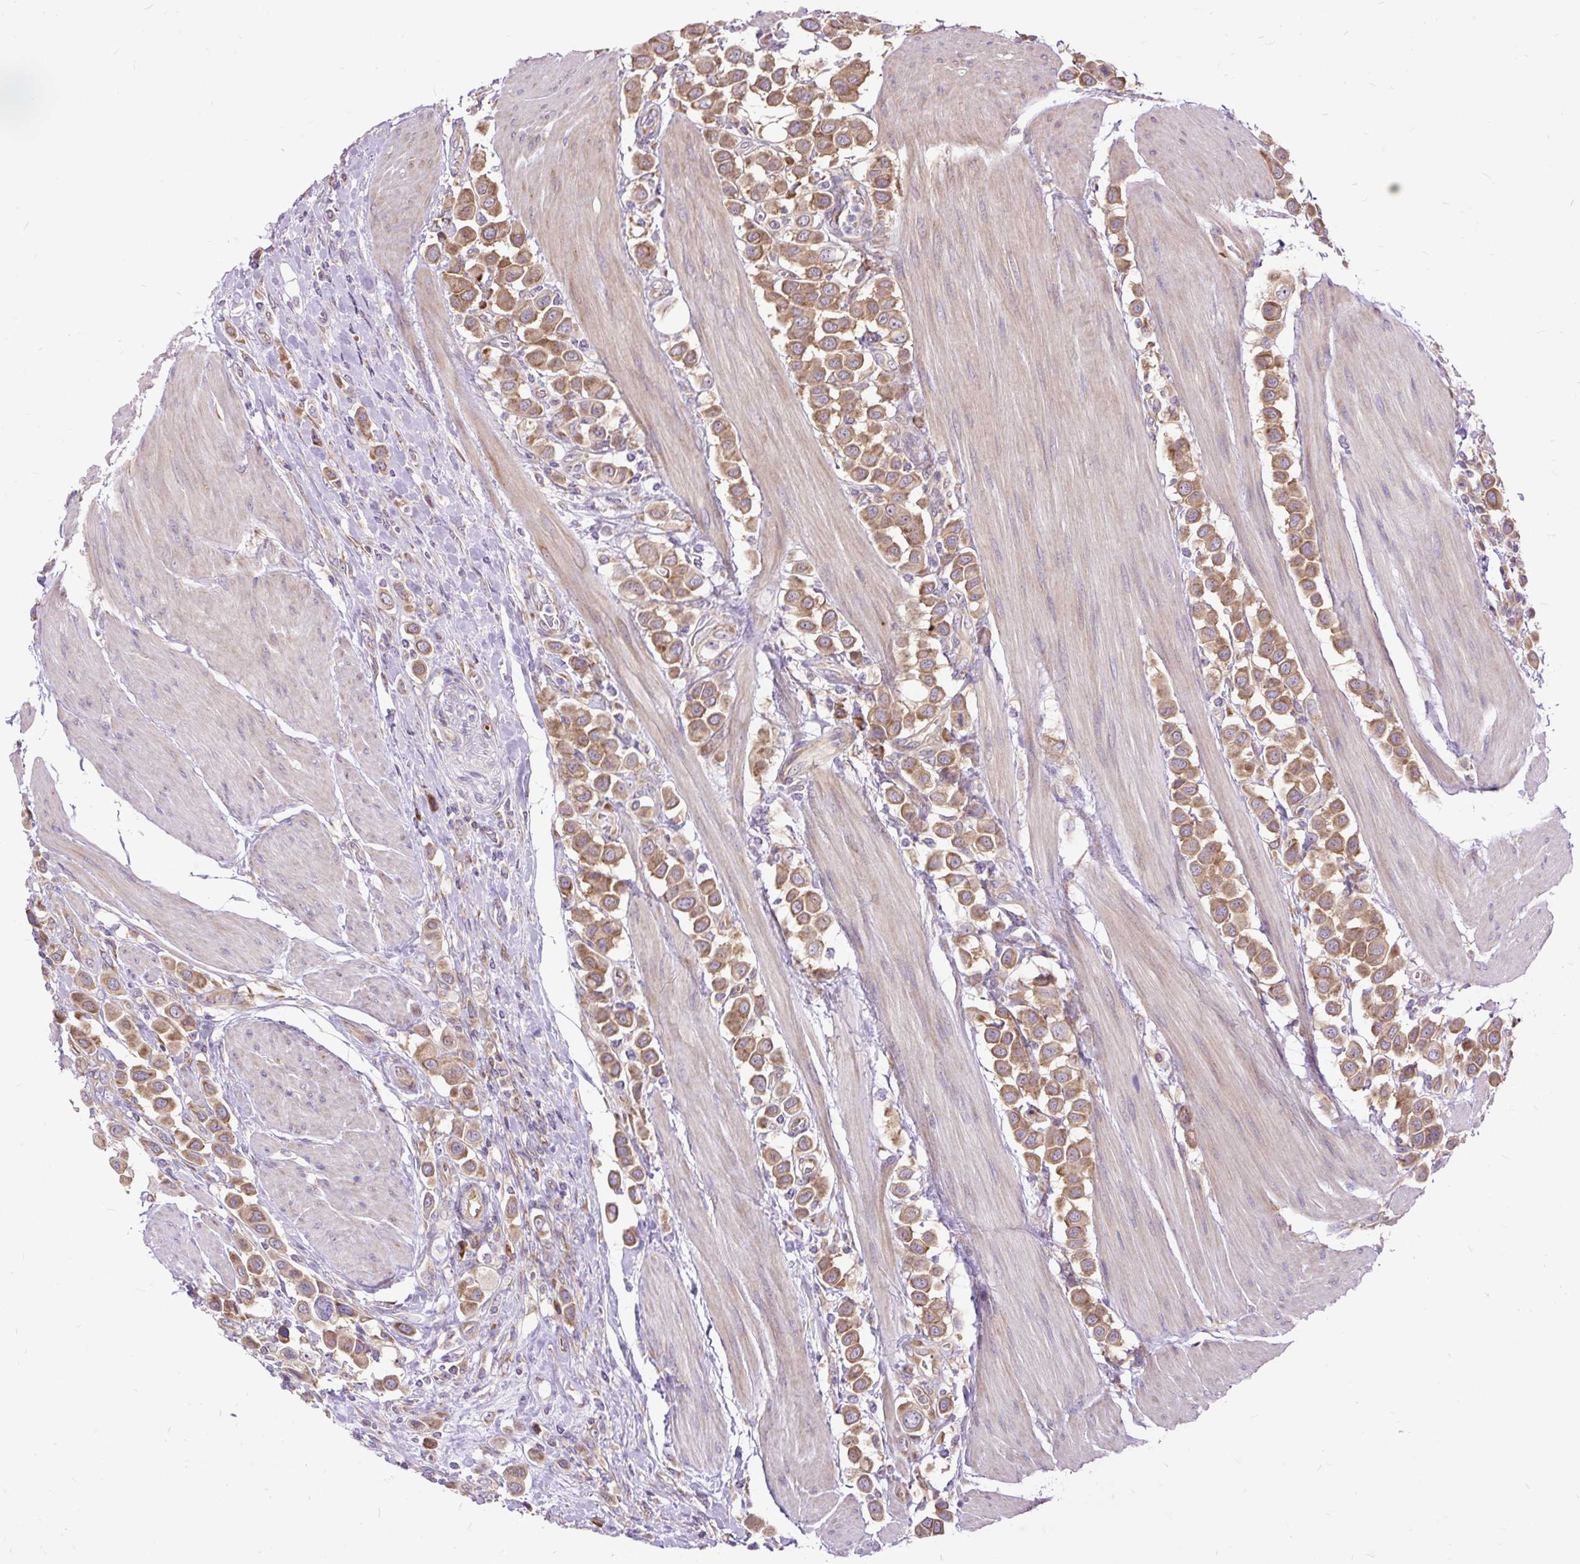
{"staining": {"intensity": "moderate", "quantity": ">75%", "location": "cytoplasmic/membranous"}, "tissue": "urothelial cancer", "cell_type": "Tumor cells", "image_type": "cancer", "snomed": [{"axis": "morphology", "description": "Urothelial carcinoma, High grade"}, {"axis": "topography", "description": "Urinary bladder"}], "caption": "Protein positivity by immunohistochemistry (IHC) reveals moderate cytoplasmic/membranous staining in approximately >75% of tumor cells in urothelial cancer. (IHC, brightfield microscopy, high magnification).", "gene": "RPS5", "patient": {"sex": "male", "age": 50}}